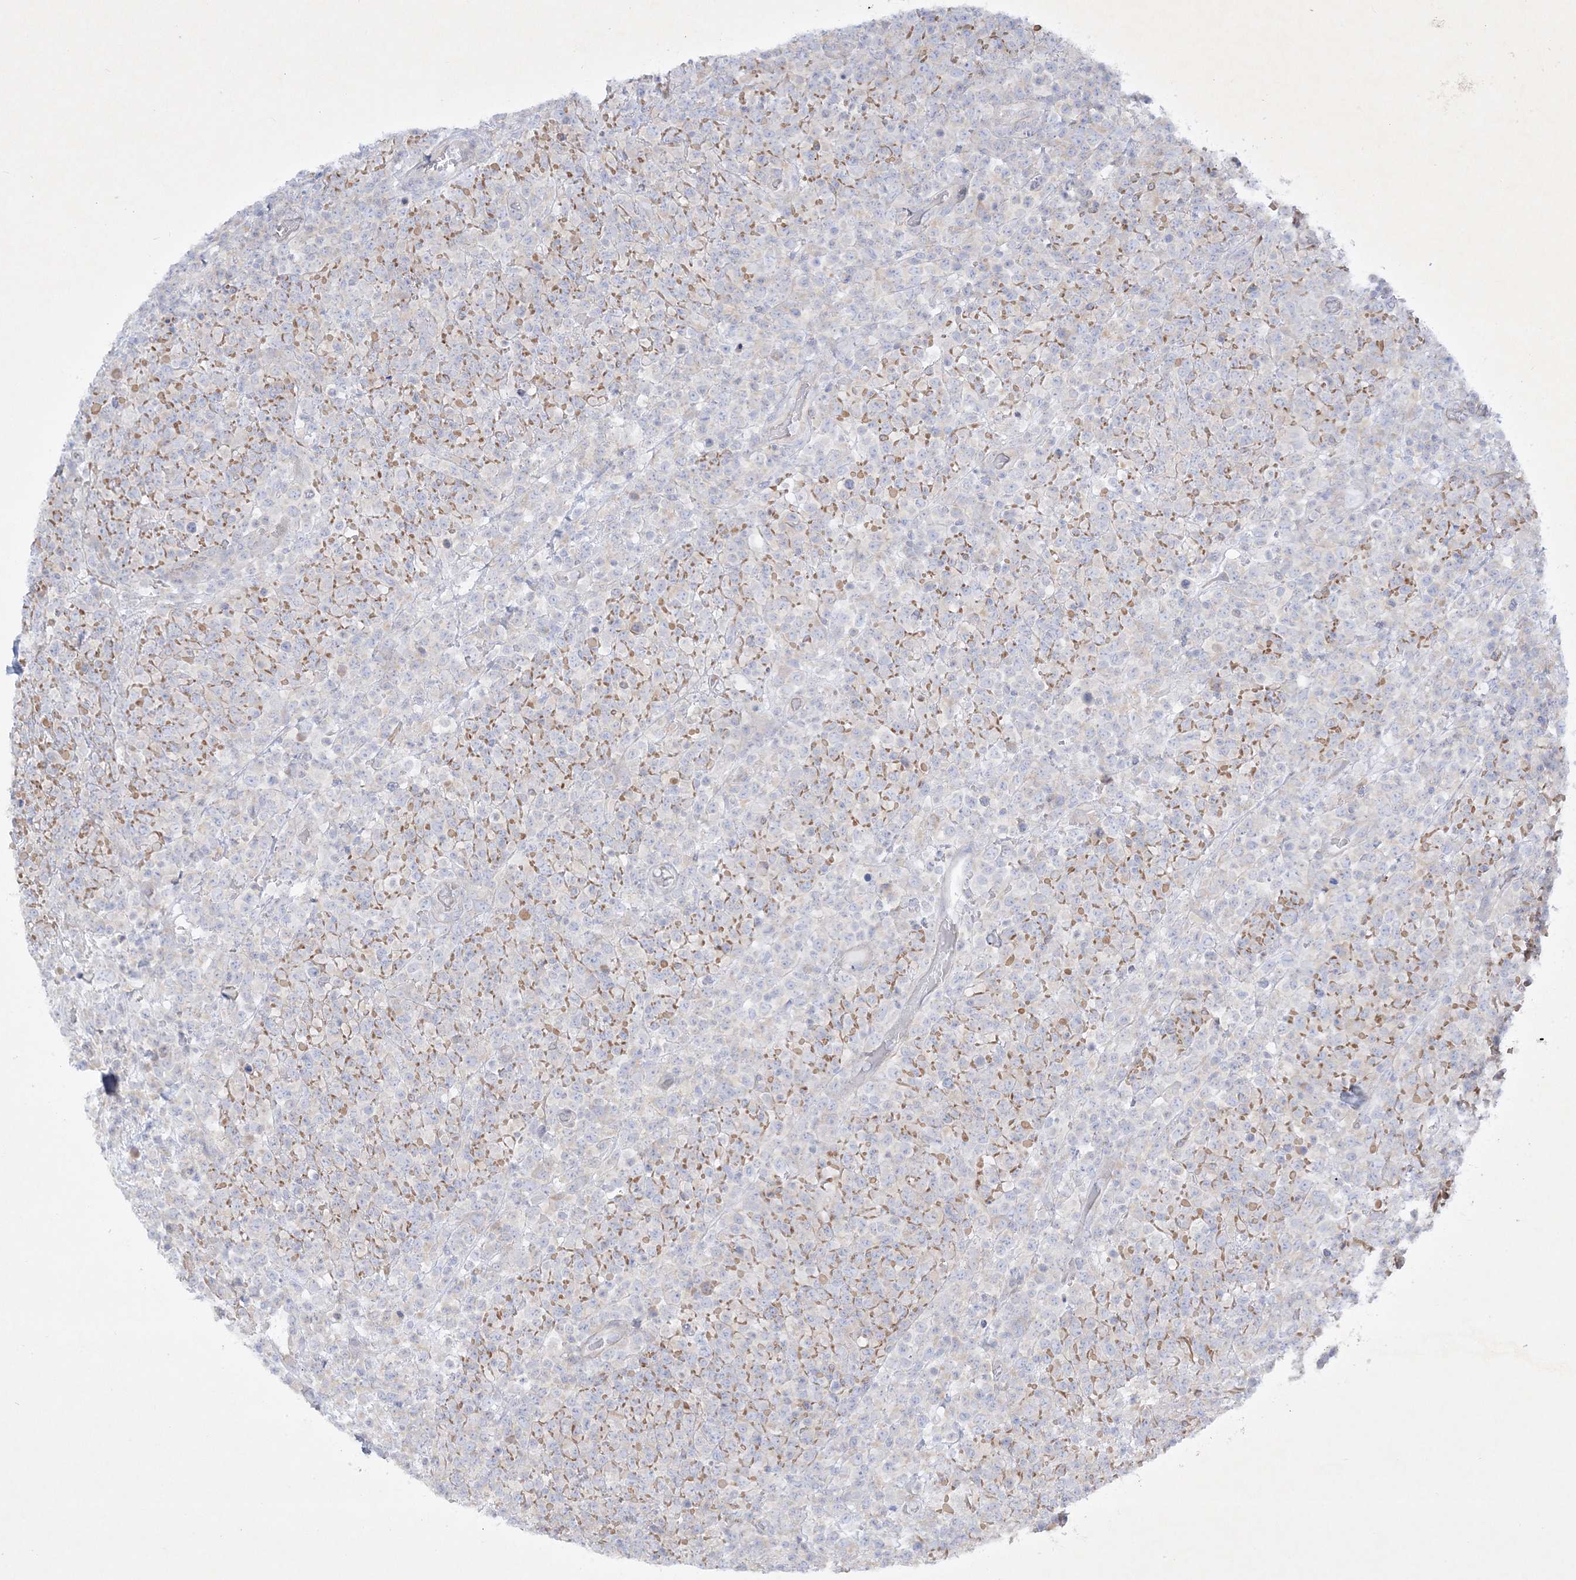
{"staining": {"intensity": "negative", "quantity": "none", "location": "none"}, "tissue": "lymphoma", "cell_type": "Tumor cells", "image_type": "cancer", "snomed": [{"axis": "morphology", "description": "Malignant lymphoma, non-Hodgkin's type, High grade"}, {"axis": "topography", "description": "Colon"}], "caption": "IHC image of human high-grade malignant lymphoma, non-Hodgkin's type stained for a protein (brown), which displays no staining in tumor cells.", "gene": "FARSB", "patient": {"sex": "female", "age": 53}}